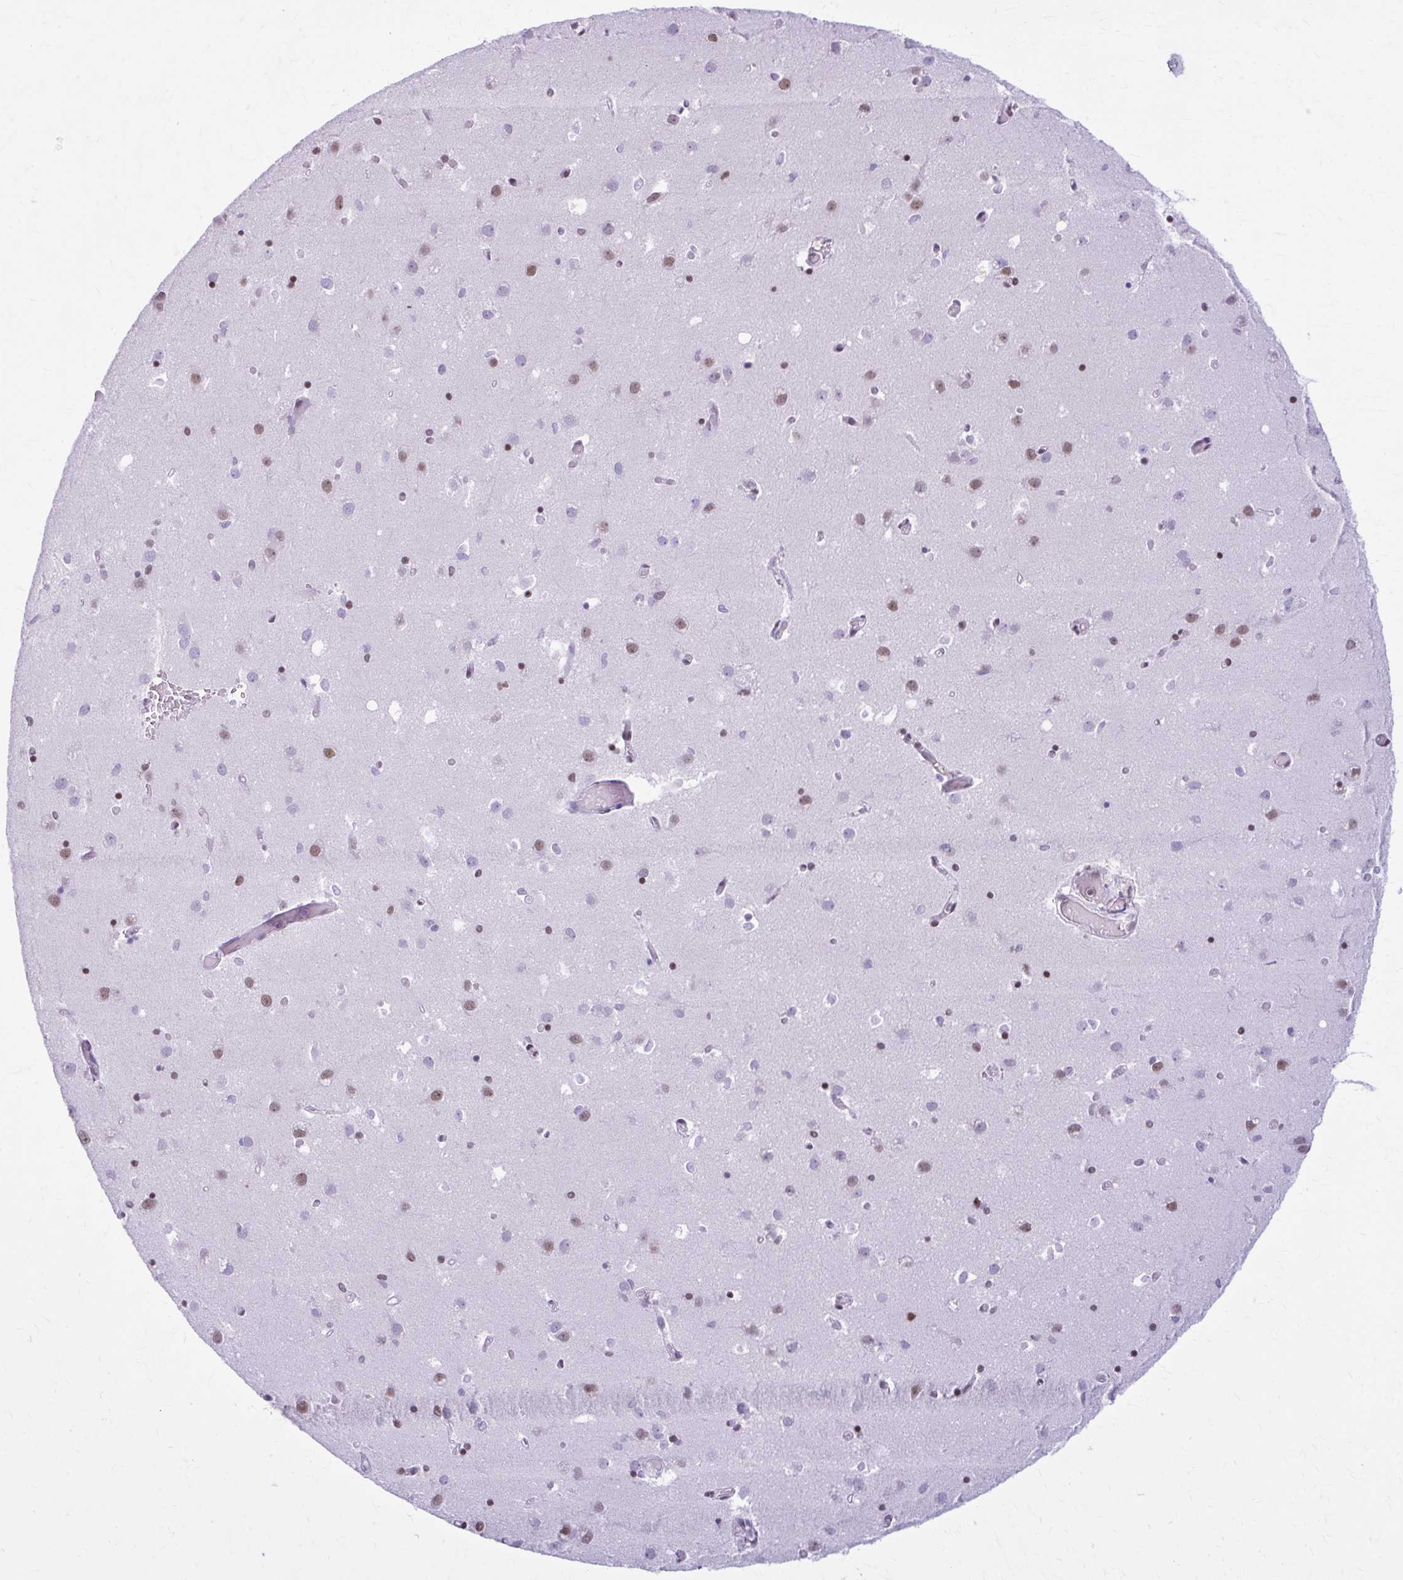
{"staining": {"intensity": "moderate", "quantity": "<25%", "location": "nuclear"}, "tissue": "caudate", "cell_type": "Glial cells", "image_type": "normal", "snomed": [{"axis": "morphology", "description": "Normal tissue, NOS"}, {"axis": "topography", "description": "Lateral ventricle wall"}], "caption": "A brown stain labels moderate nuclear positivity of a protein in glial cells of unremarkable caudate. The staining is performed using DAB (3,3'-diaminobenzidine) brown chromogen to label protein expression. The nuclei are counter-stained blue using hematoxylin.", "gene": "PABIR1", "patient": {"sex": "male", "age": 70}}